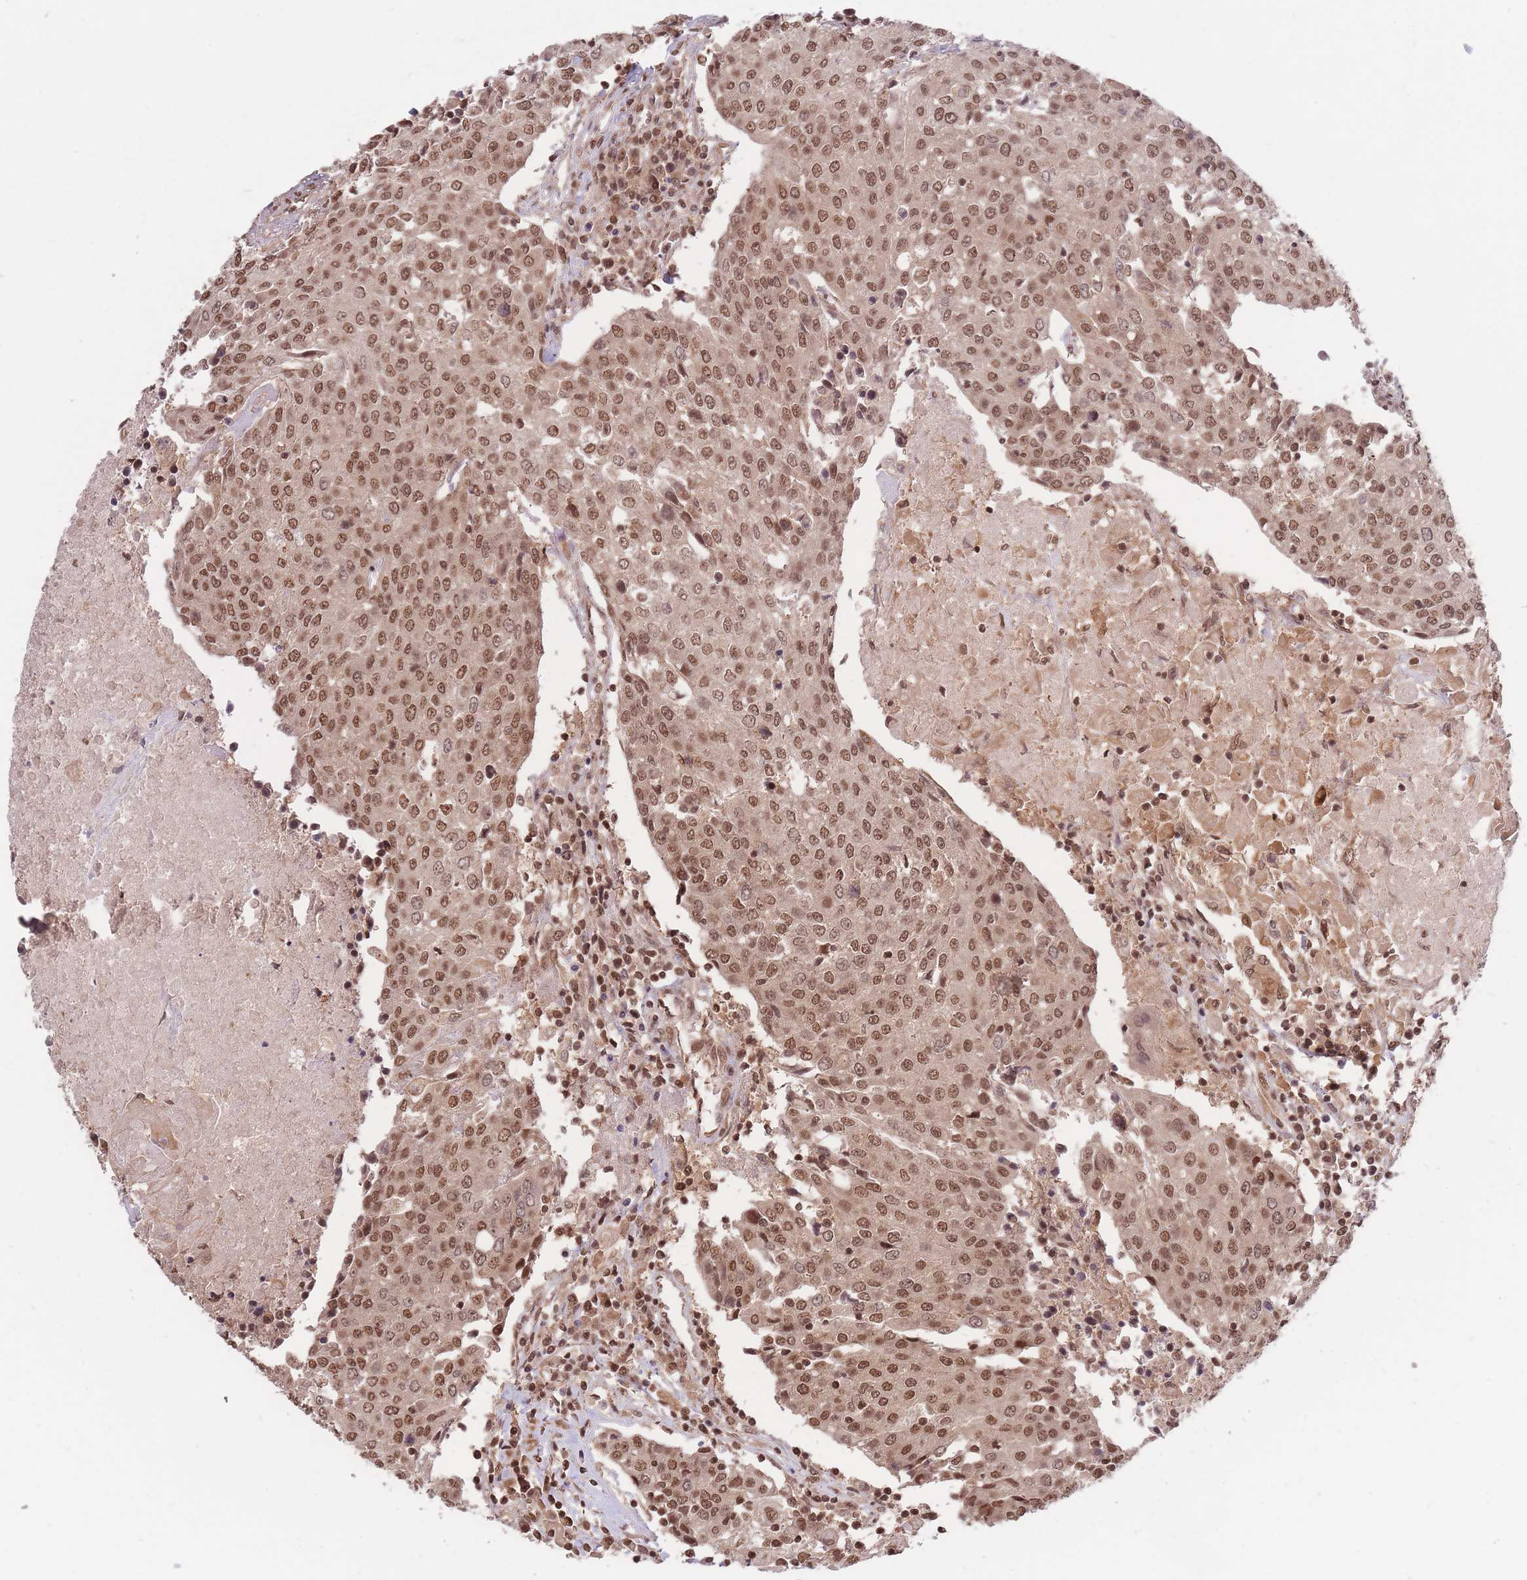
{"staining": {"intensity": "moderate", "quantity": ">75%", "location": "nuclear"}, "tissue": "urothelial cancer", "cell_type": "Tumor cells", "image_type": "cancer", "snomed": [{"axis": "morphology", "description": "Urothelial carcinoma, High grade"}, {"axis": "topography", "description": "Urinary bladder"}], "caption": "Protein analysis of urothelial cancer tissue displays moderate nuclear positivity in approximately >75% of tumor cells.", "gene": "SRA1", "patient": {"sex": "female", "age": 85}}